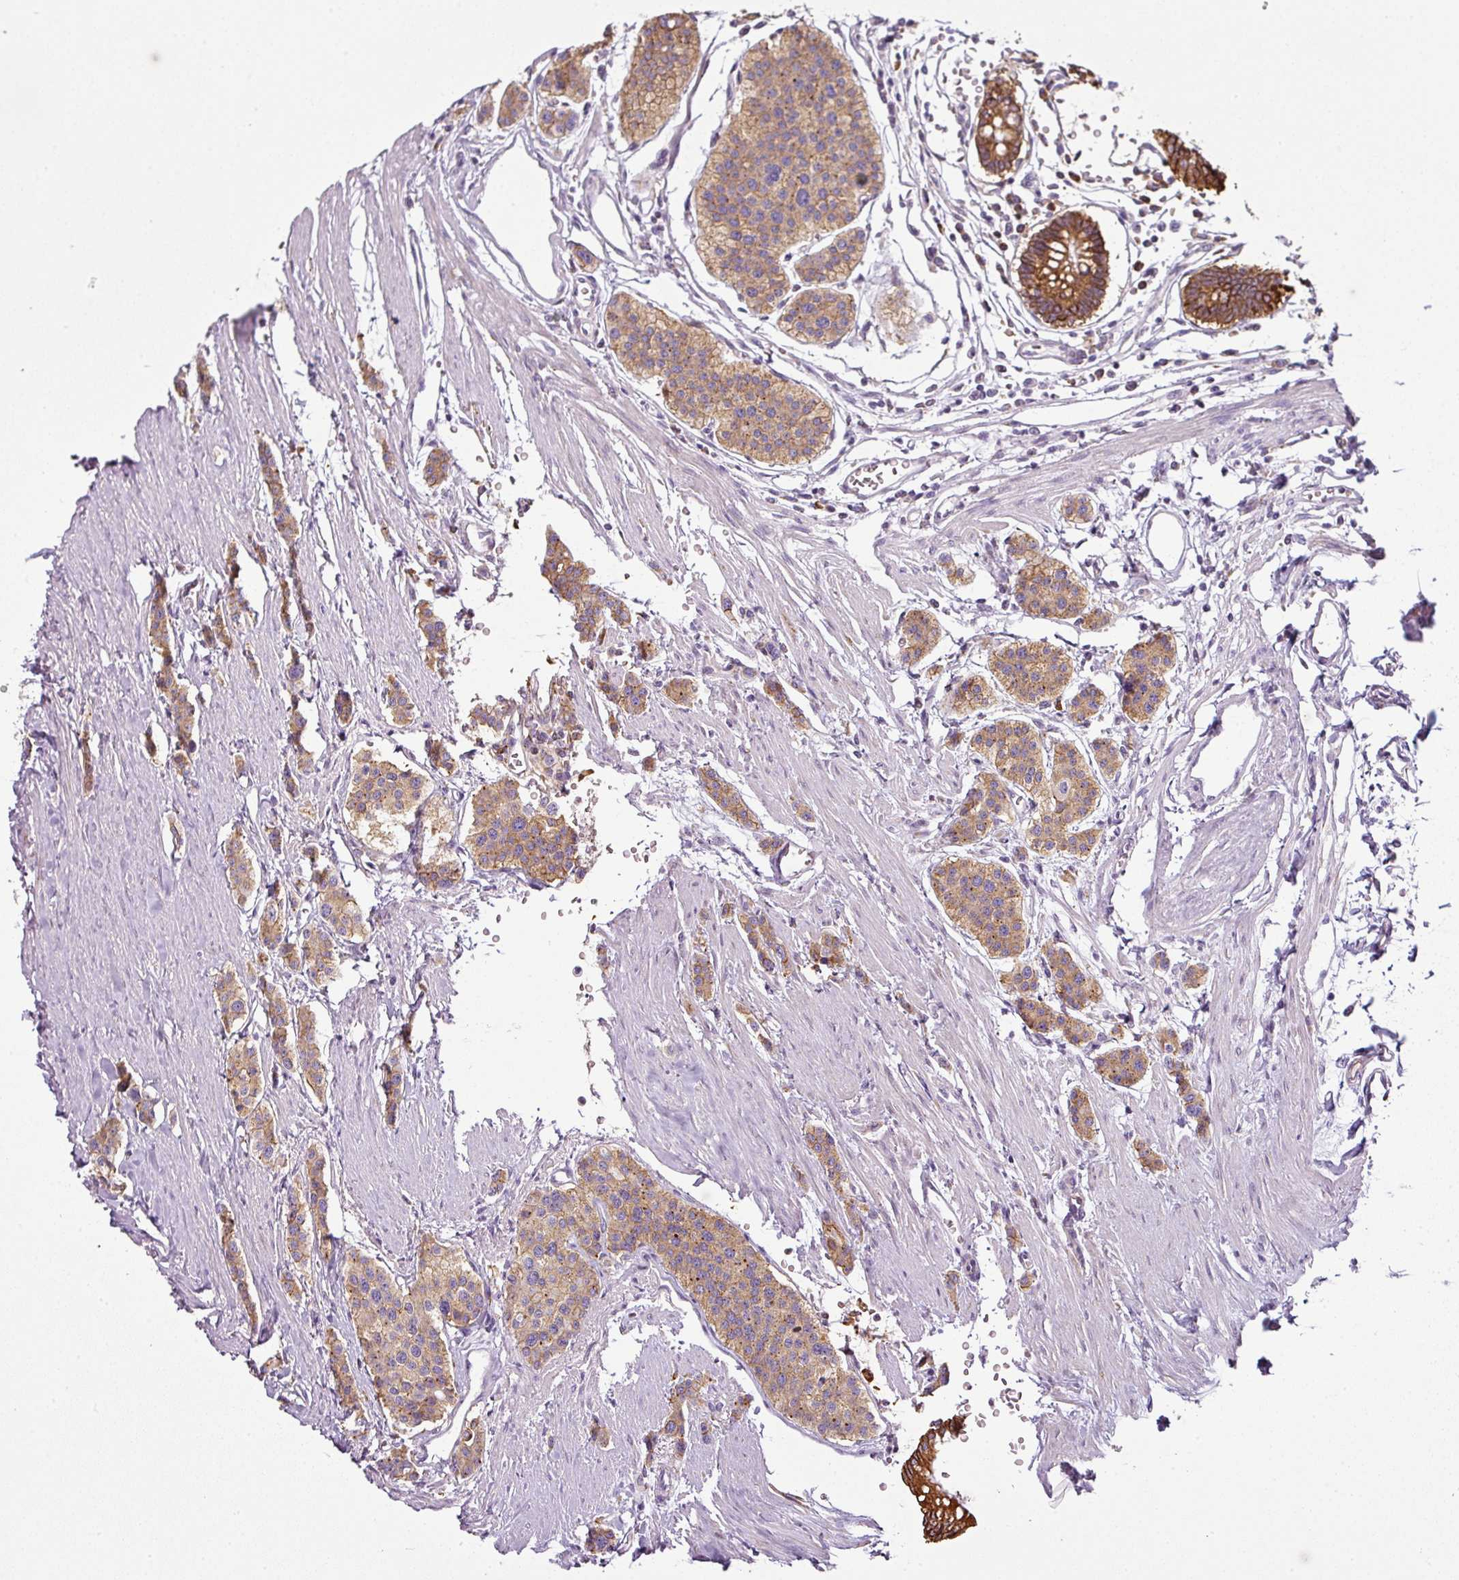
{"staining": {"intensity": "moderate", "quantity": ">75%", "location": "cytoplasmic/membranous"}, "tissue": "carcinoid", "cell_type": "Tumor cells", "image_type": "cancer", "snomed": [{"axis": "morphology", "description": "Carcinoid, malignant, NOS"}, {"axis": "topography", "description": "Small intestine"}], "caption": "IHC histopathology image of neoplastic tissue: human carcinoid stained using immunohistochemistry (IHC) shows medium levels of moderate protein expression localized specifically in the cytoplasmic/membranous of tumor cells, appearing as a cytoplasmic/membranous brown color.", "gene": "ANKRD18A", "patient": {"sex": "male", "age": 60}}